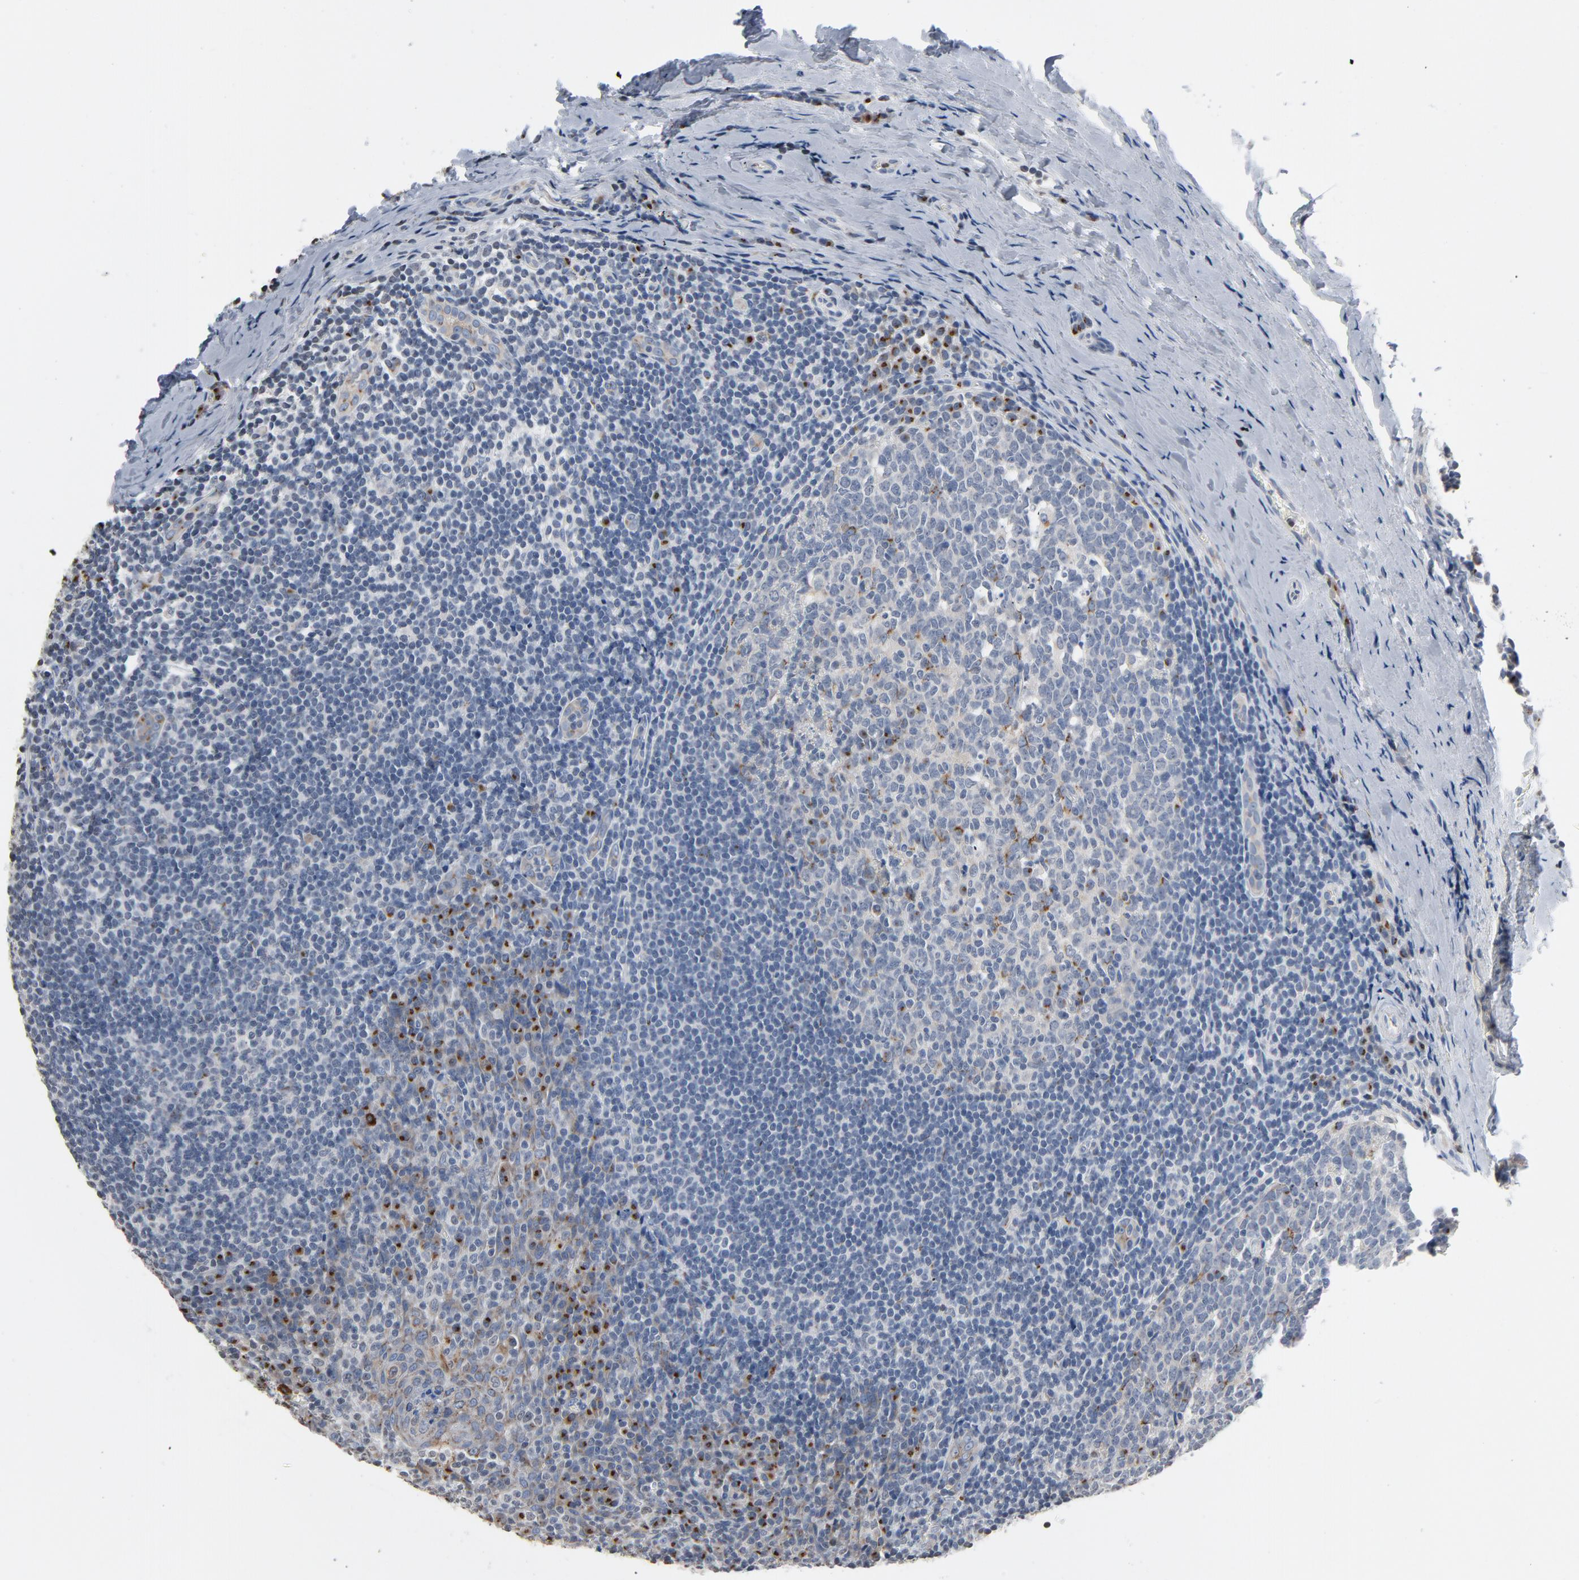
{"staining": {"intensity": "strong", "quantity": "<25%", "location": "cytoplasmic/membranous"}, "tissue": "tonsil", "cell_type": "Germinal center cells", "image_type": "normal", "snomed": [{"axis": "morphology", "description": "Normal tissue, NOS"}, {"axis": "topography", "description": "Tonsil"}], "caption": "Immunohistochemistry (IHC) staining of unremarkable tonsil, which reveals medium levels of strong cytoplasmic/membranous positivity in approximately <25% of germinal center cells indicating strong cytoplasmic/membranous protein staining. The staining was performed using DAB (brown) for protein detection and nuclei were counterstained in hematoxylin (blue).", "gene": "YIPF6", "patient": {"sex": "male", "age": 31}}